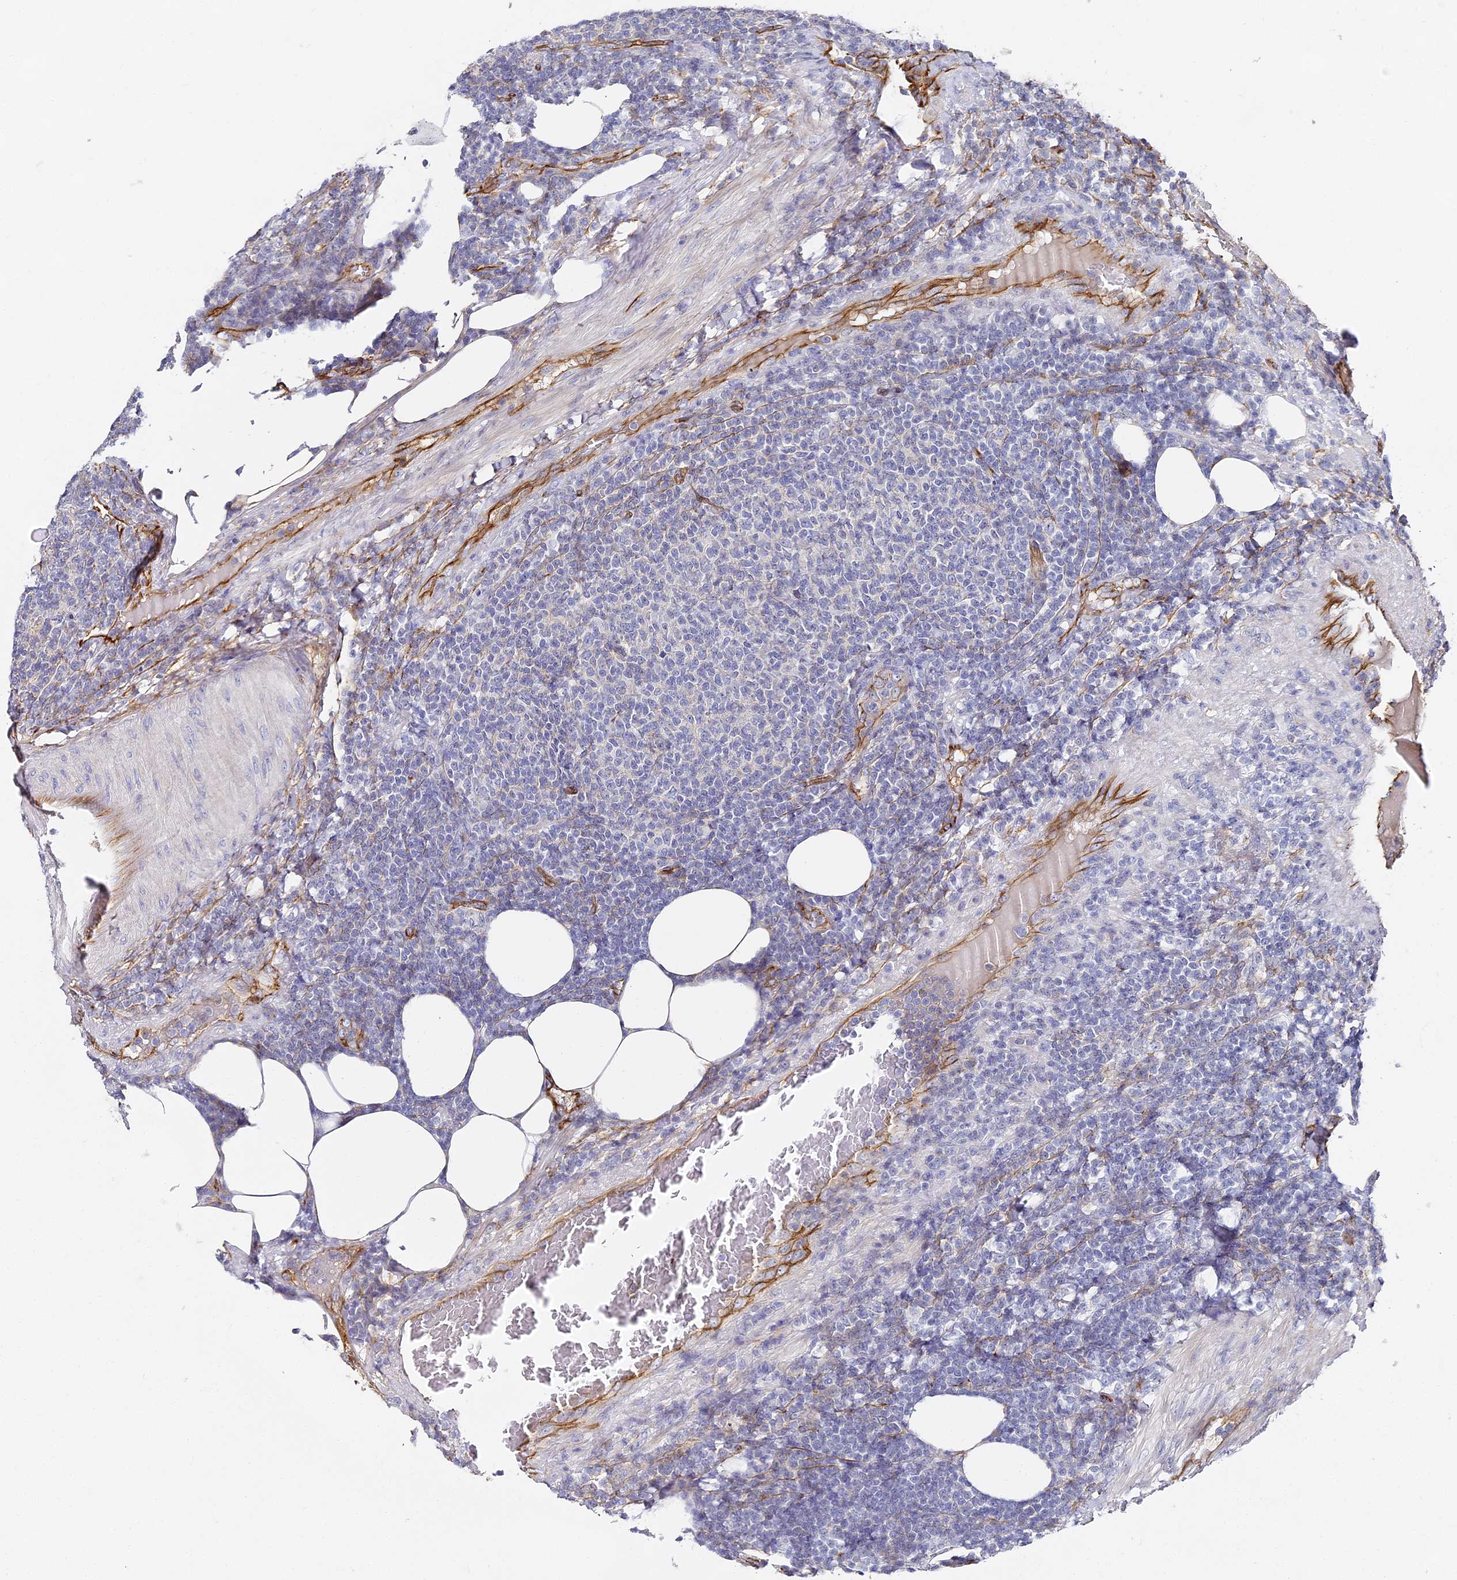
{"staining": {"intensity": "negative", "quantity": "none", "location": "none"}, "tissue": "lymphoma", "cell_type": "Tumor cells", "image_type": "cancer", "snomed": [{"axis": "morphology", "description": "Malignant lymphoma, non-Hodgkin's type, Low grade"}, {"axis": "topography", "description": "Lymph node"}], "caption": "DAB (3,3'-diaminobenzidine) immunohistochemical staining of lymphoma demonstrates no significant positivity in tumor cells.", "gene": "CCDC30", "patient": {"sex": "male", "age": 66}}